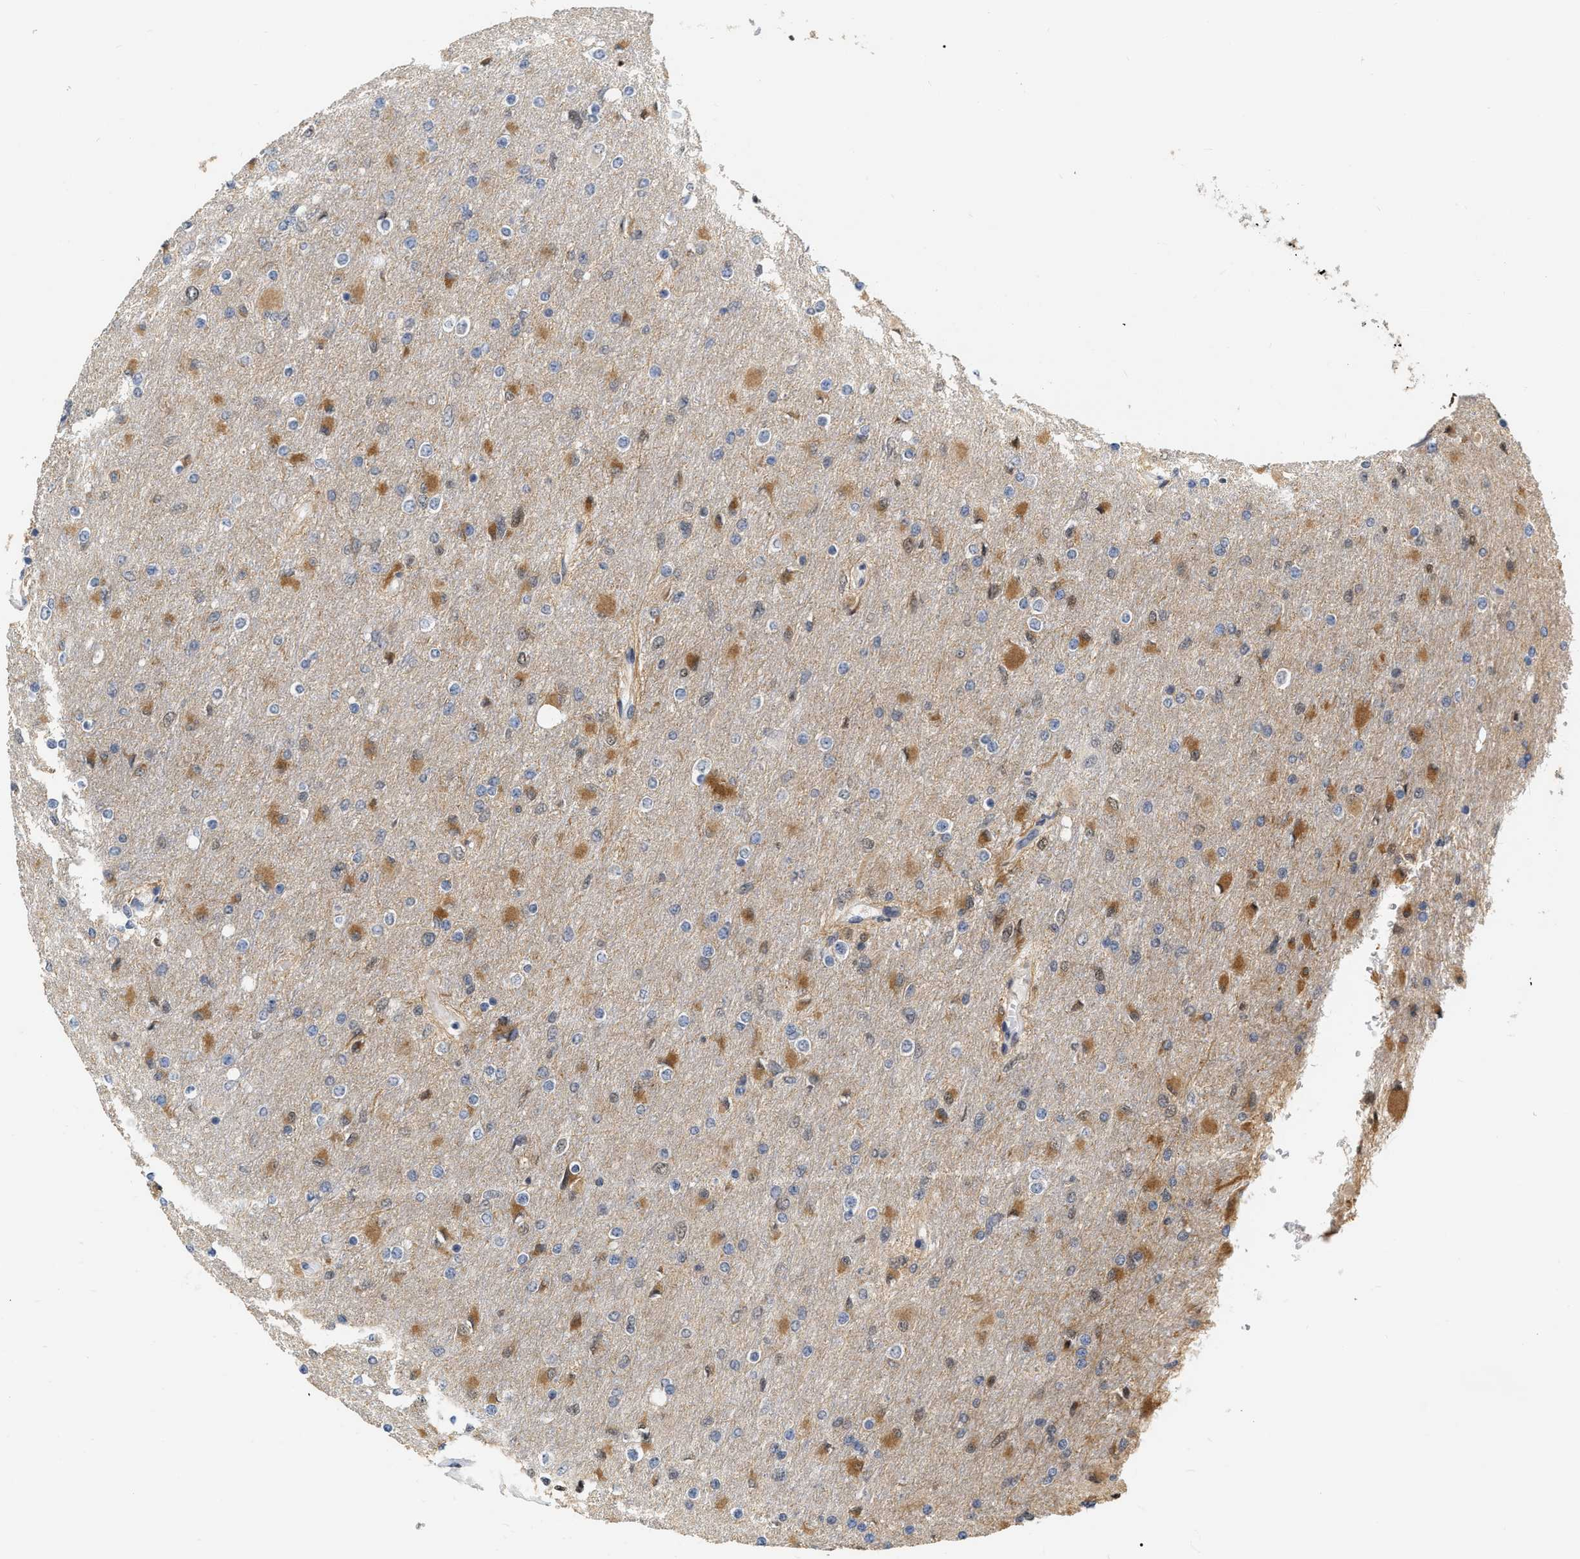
{"staining": {"intensity": "moderate", "quantity": "25%-75%", "location": "cytoplasmic/membranous"}, "tissue": "glioma", "cell_type": "Tumor cells", "image_type": "cancer", "snomed": [{"axis": "morphology", "description": "Glioma, malignant, High grade"}, {"axis": "topography", "description": "Cerebral cortex"}], "caption": "Immunohistochemical staining of human glioma shows medium levels of moderate cytoplasmic/membranous protein expression in approximately 25%-75% of tumor cells.", "gene": "RUVBL1", "patient": {"sex": "female", "age": 36}}